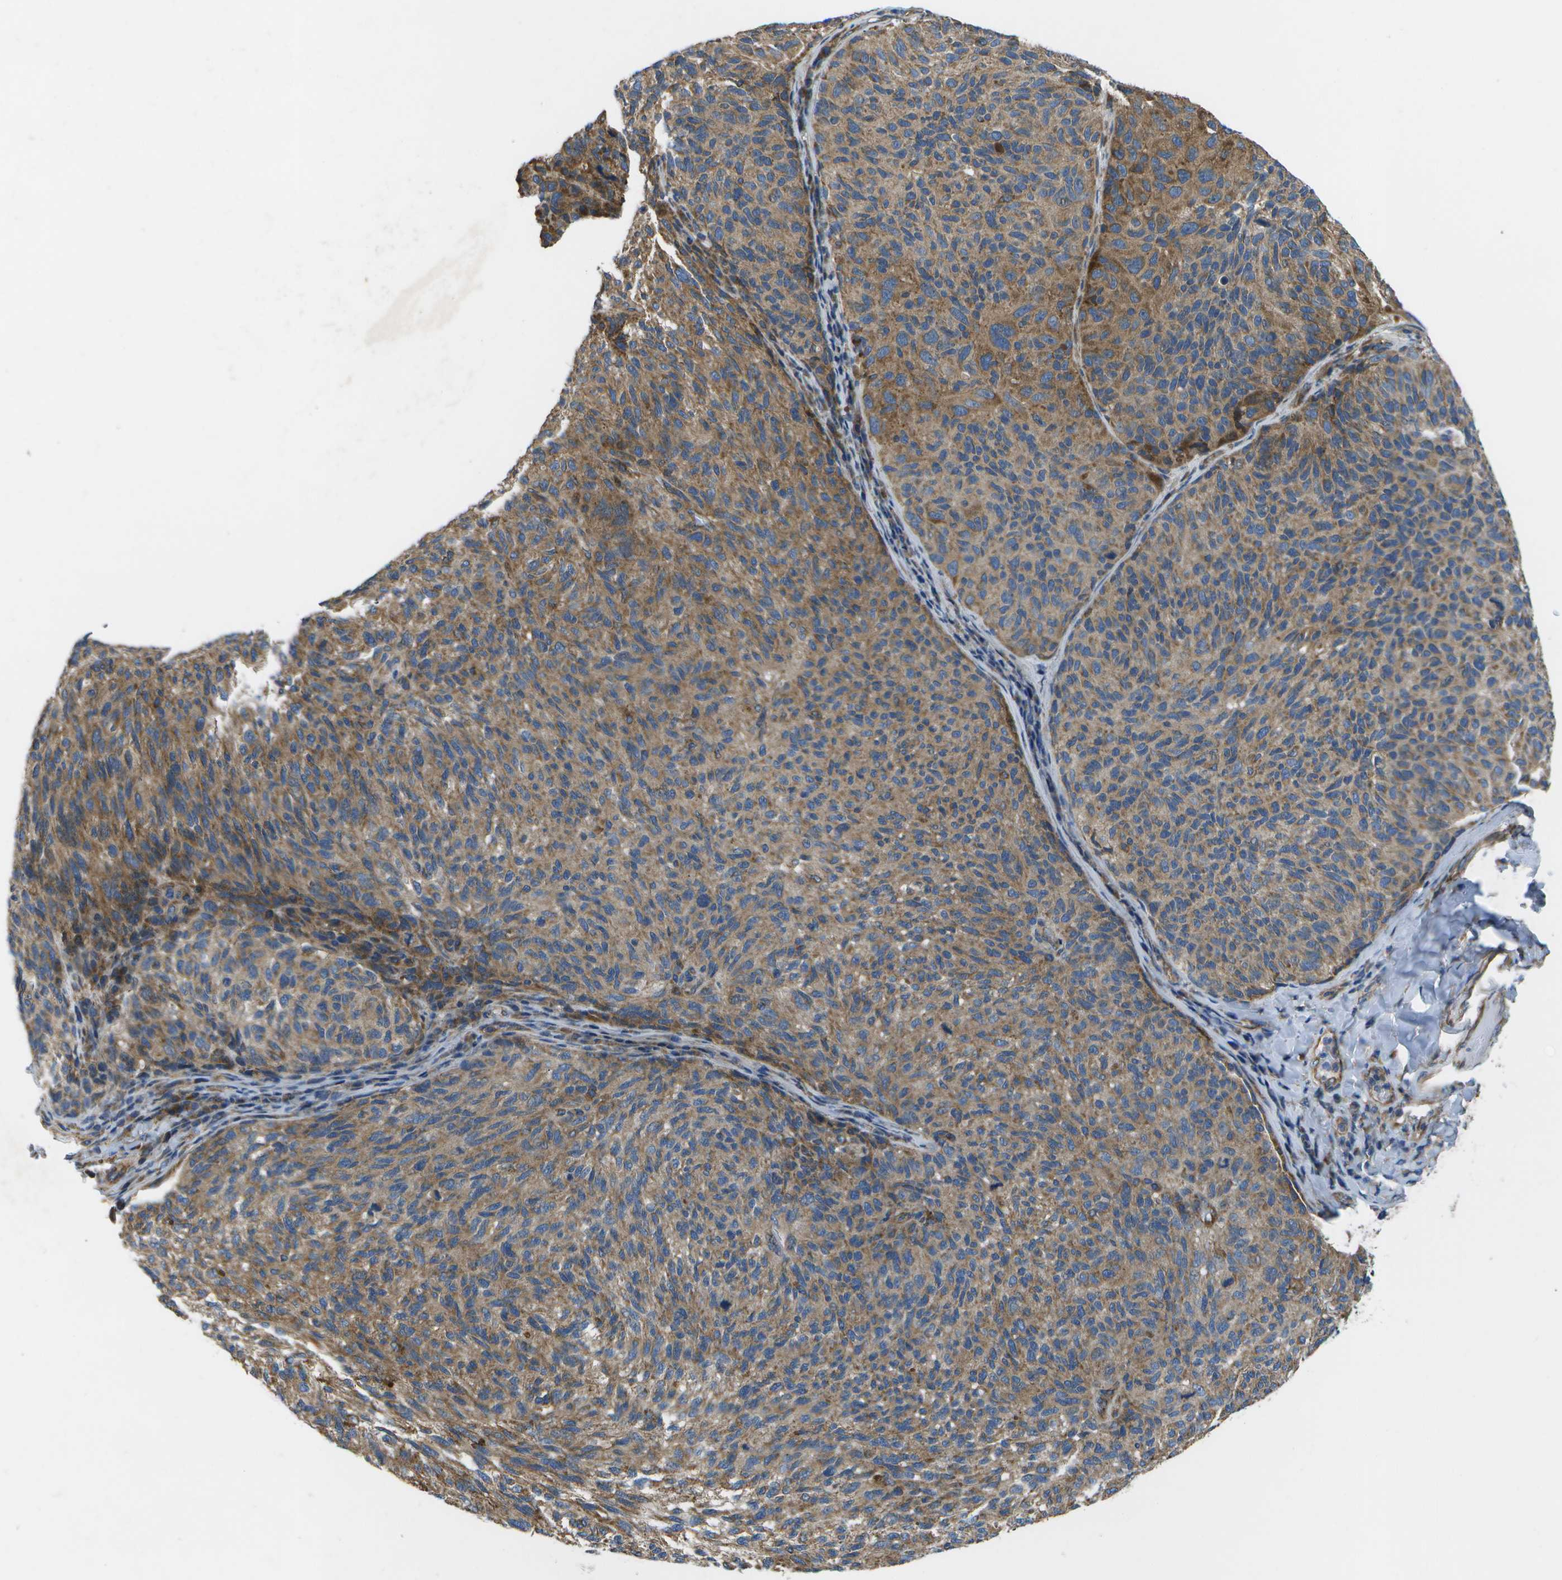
{"staining": {"intensity": "moderate", "quantity": ">75%", "location": "cytoplasmic/membranous"}, "tissue": "melanoma", "cell_type": "Tumor cells", "image_type": "cancer", "snomed": [{"axis": "morphology", "description": "Malignant melanoma, NOS"}, {"axis": "topography", "description": "Skin"}], "caption": "Immunohistochemical staining of human melanoma shows medium levels of moderate cytoplasmic/membranous protein positivity in approximately >75% of tumor cells. The staining was performed using DAB, with brown indicating positive protein expression. Nuclei are stained blue with hematoxylin.", "gene": "MVK", "patient": {"sex": "female", "age": 73}}